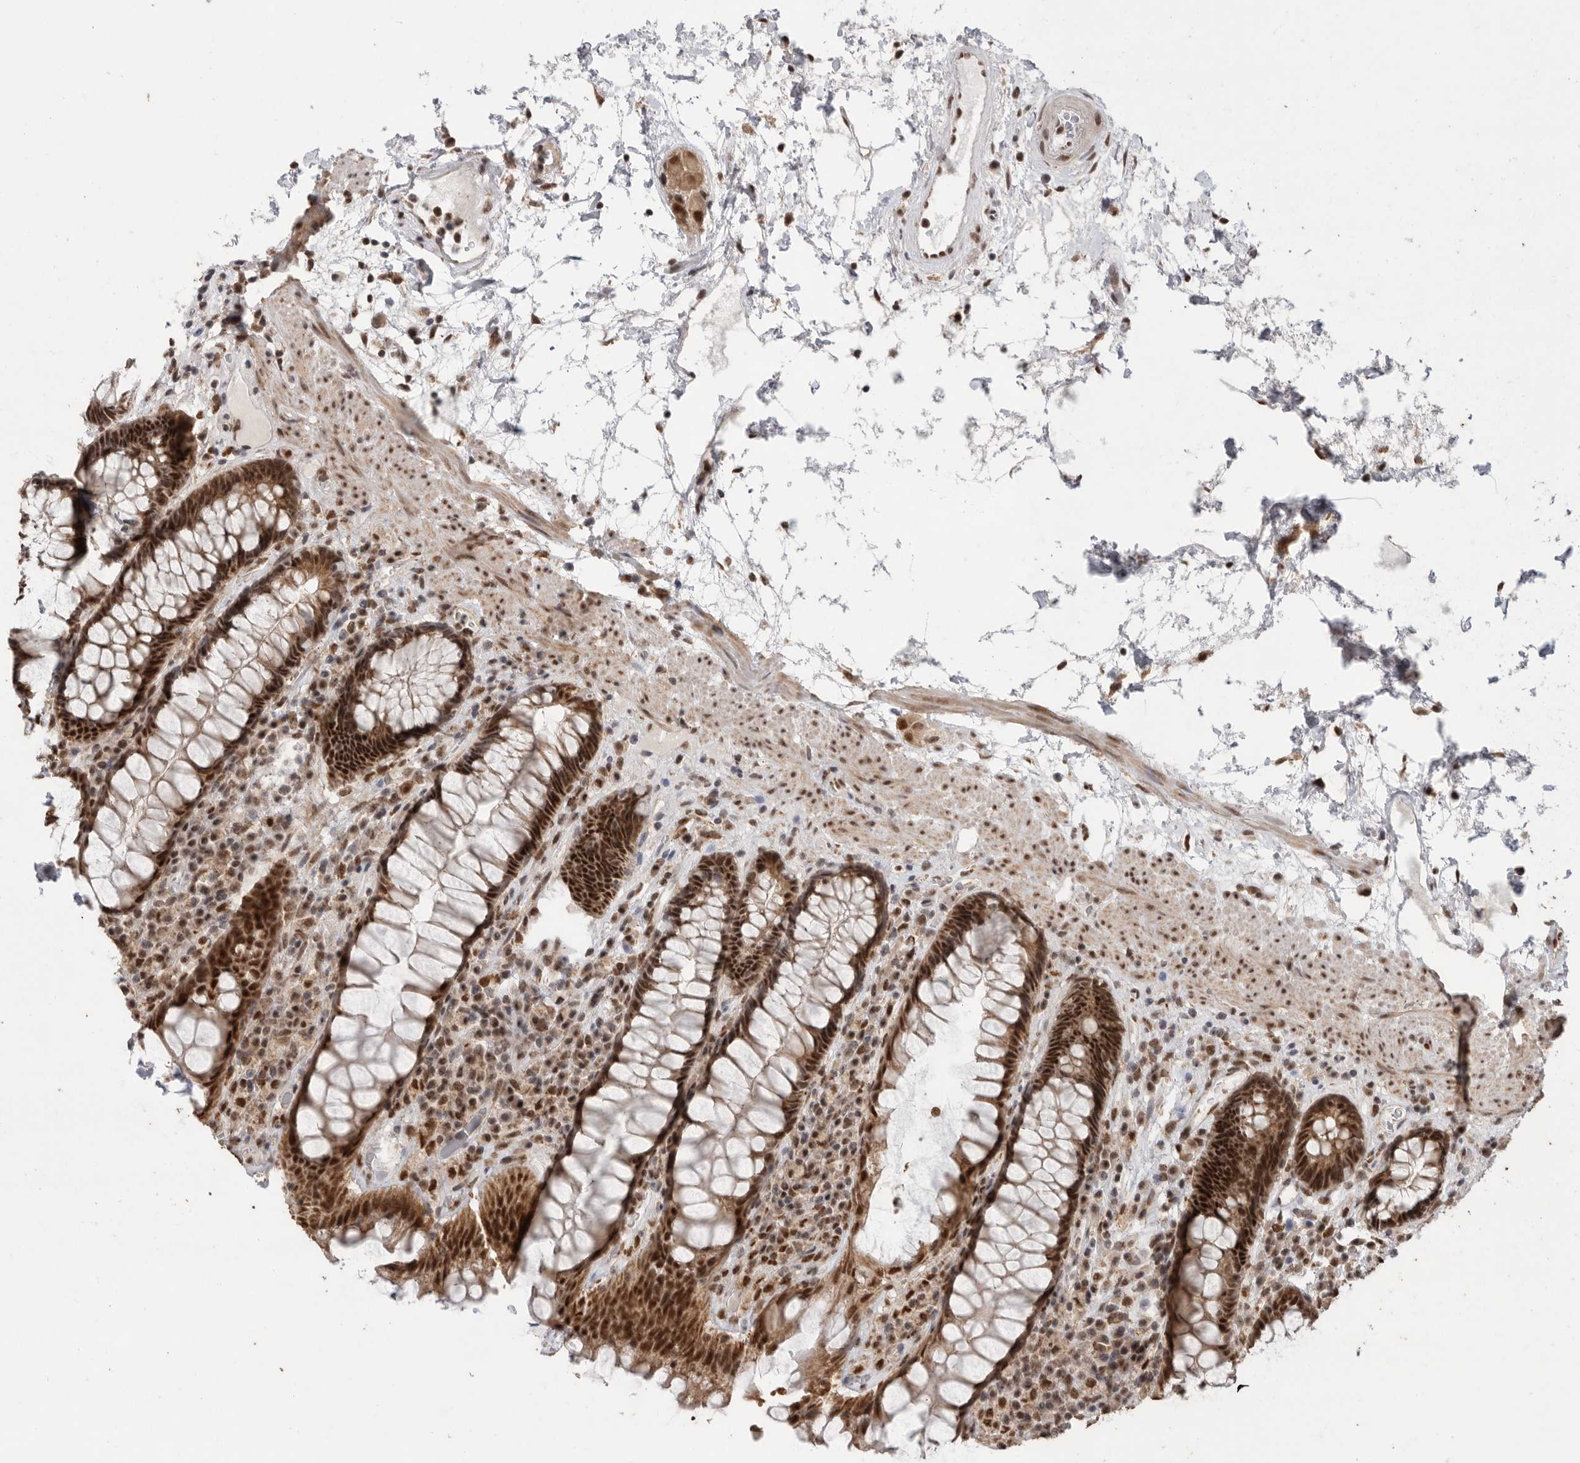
{"staining": {"intensity": "strong", "quantity": ">75%", "location": "cytoplasmic/membranous,nuclear"}, "tissue": "rectum", "cell_type": "Glandular cells", "image_type": "normal", "snomed": [{"axis": "morphology", "description": "Normal tissue, NOS"}, {"axis": "topography", "description": "Rectum"}], "caption": "Strong cytoplasmic/membranous,nuclear protein staining is identified in approximately >75% of glandular cells in rectum.", "gene": "PPP1R10", "patient": {"sex": "male", "age": 64}}